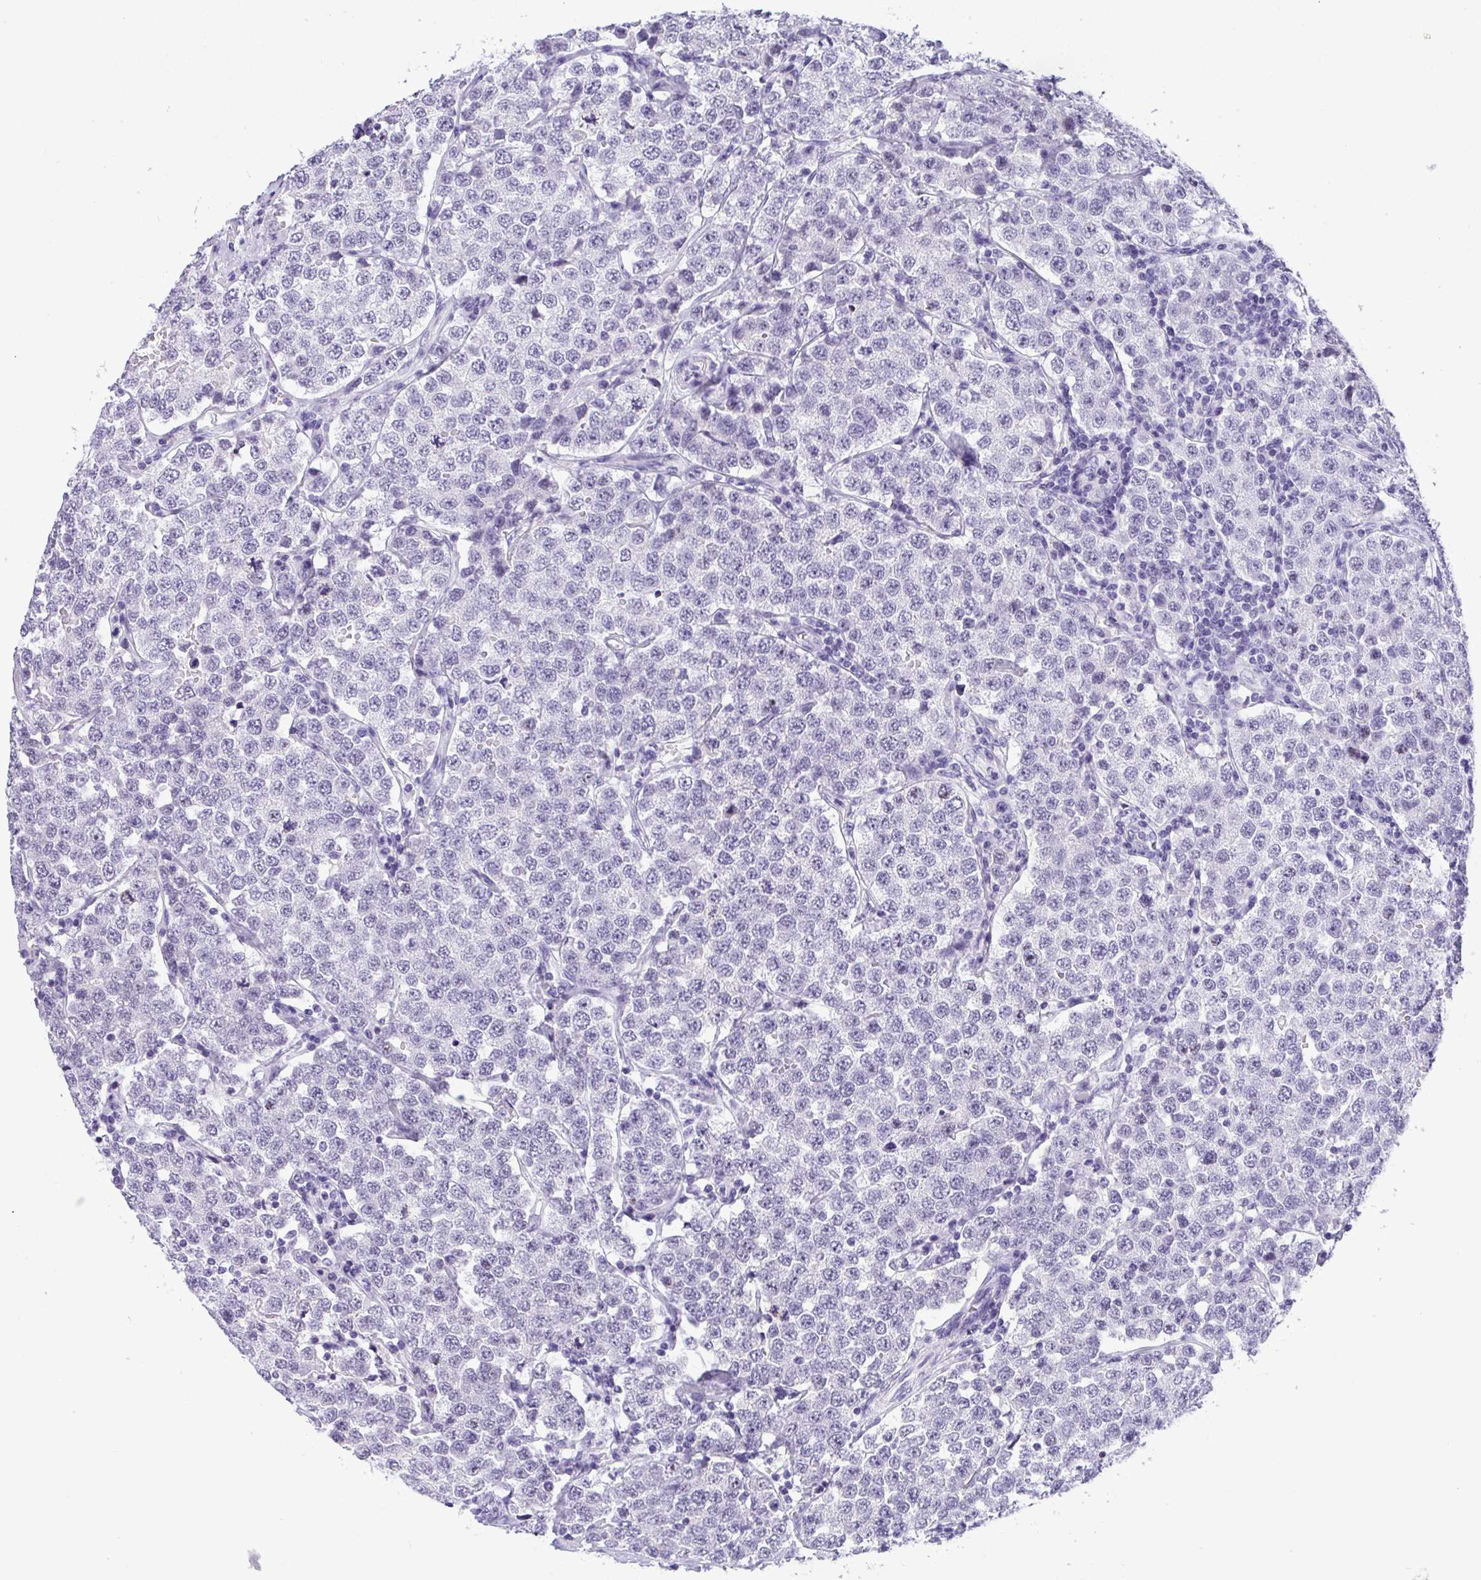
{"staining": {"intensity": "negative", "quantity": "none", "location": "none"}, "tissue": "testis cancer", "cell_type": "Tumor cells", "image_type": "cancer", "snomed": [{"axis": "morphology", "description": "Seminoma, NOS"}, {"axis": "topography", "description": "Testis"}], "caption": "Seminoma (testis) was stained to show a protein in brown. There is no significant expression in tumor cells.", "gene": "YBX2", "patient": {"sex": "male", "age": 34}}